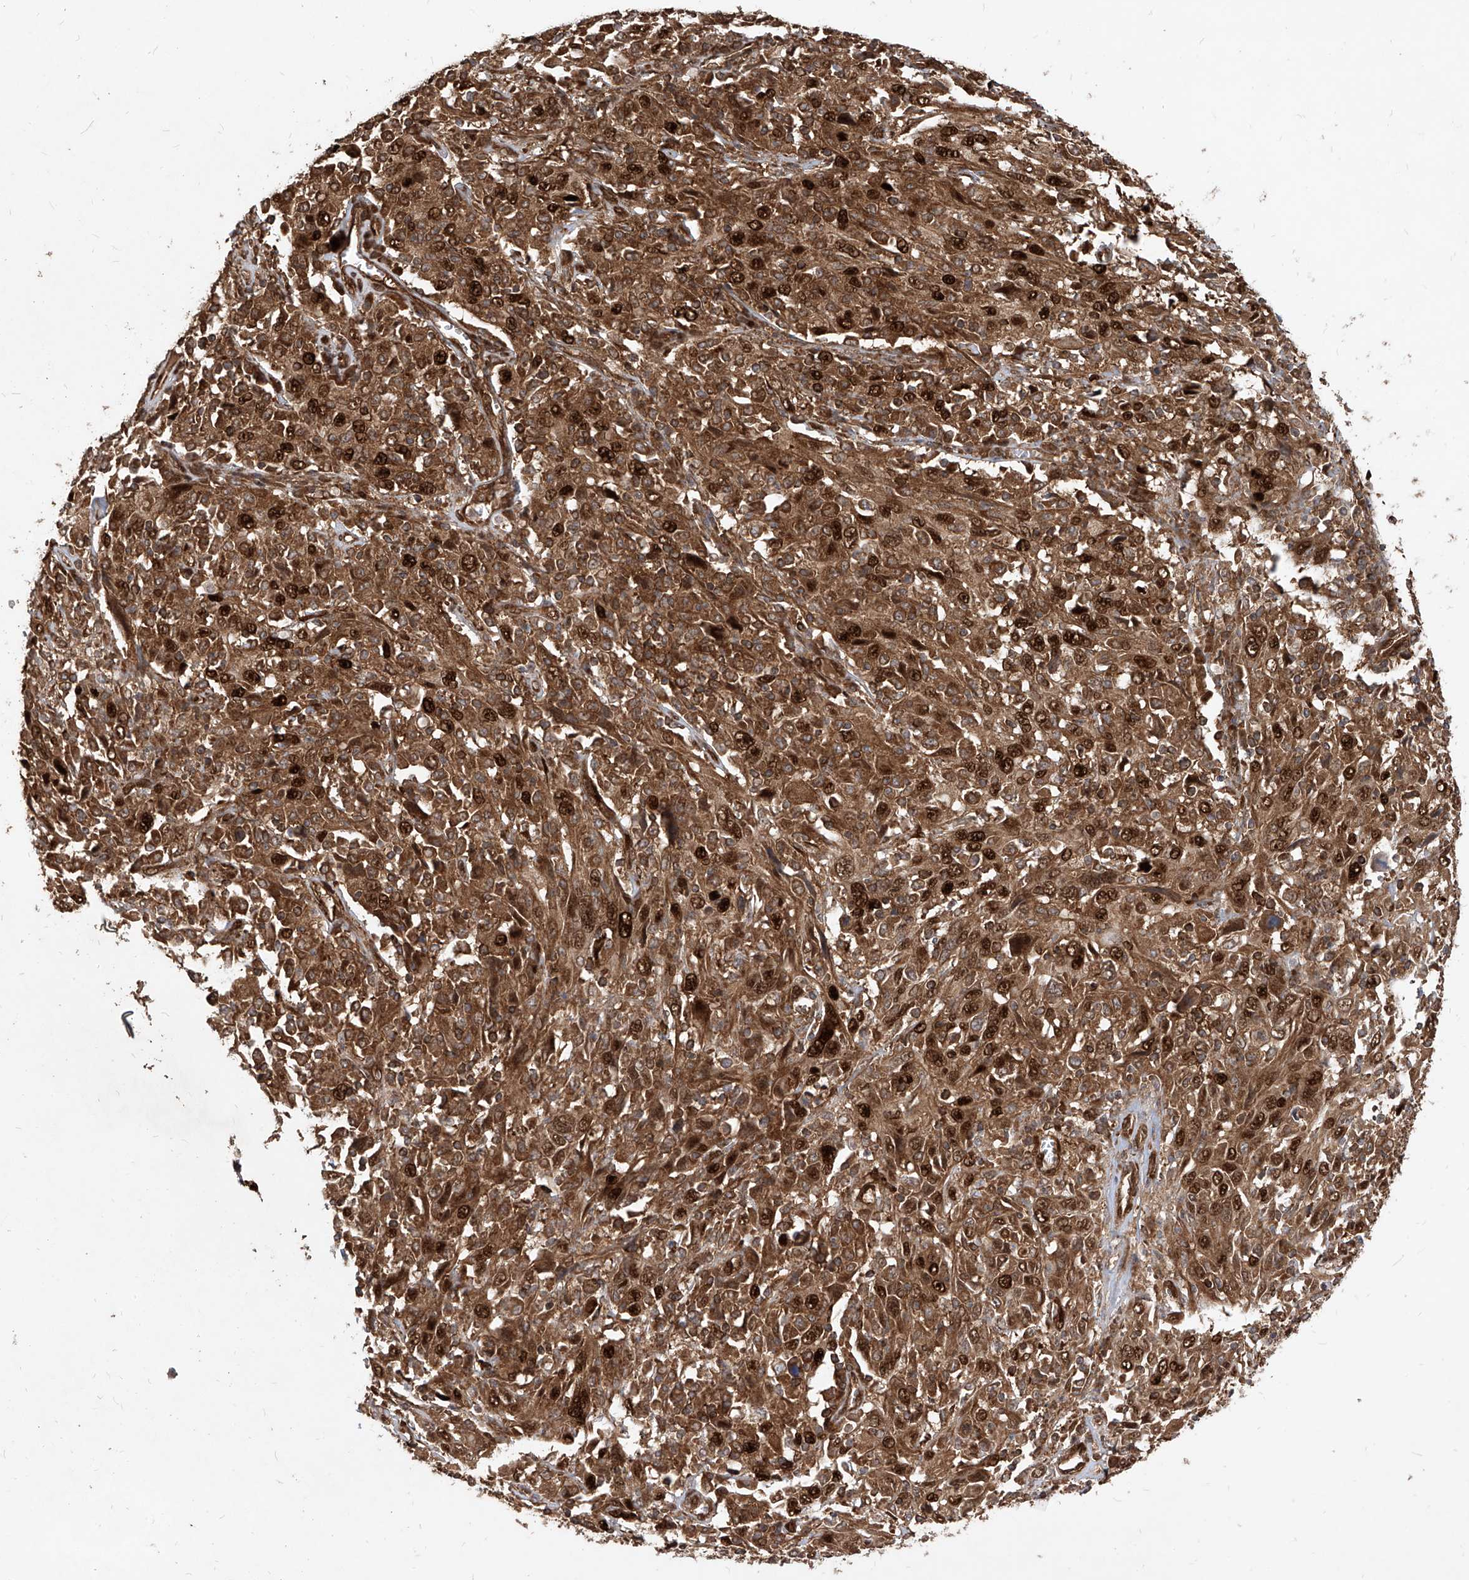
{"staining": {"intensity": "strong", "quantity": ">75%", "location": "cytoplasmic/membranous,nuclear"}, "tissue": "cervical cancer", "cell_type": "Tumor cells", "image_type": "cancer", "snomed": [{"axis": "morphology", "description": "Squamous cell carcinoma, NOS"}, {"axis": "topography", "description": "Cervix"}], "caption": "An image showing strong cytoplasmic/membranous and nuclear positivity in approximately >75% of tumor cells in squamous cell carcinoma (cervical), as visualized by brown immunohistochemical staining.", "gene": "MAGED2", "patient": {"sex": "female", "age": 46}}